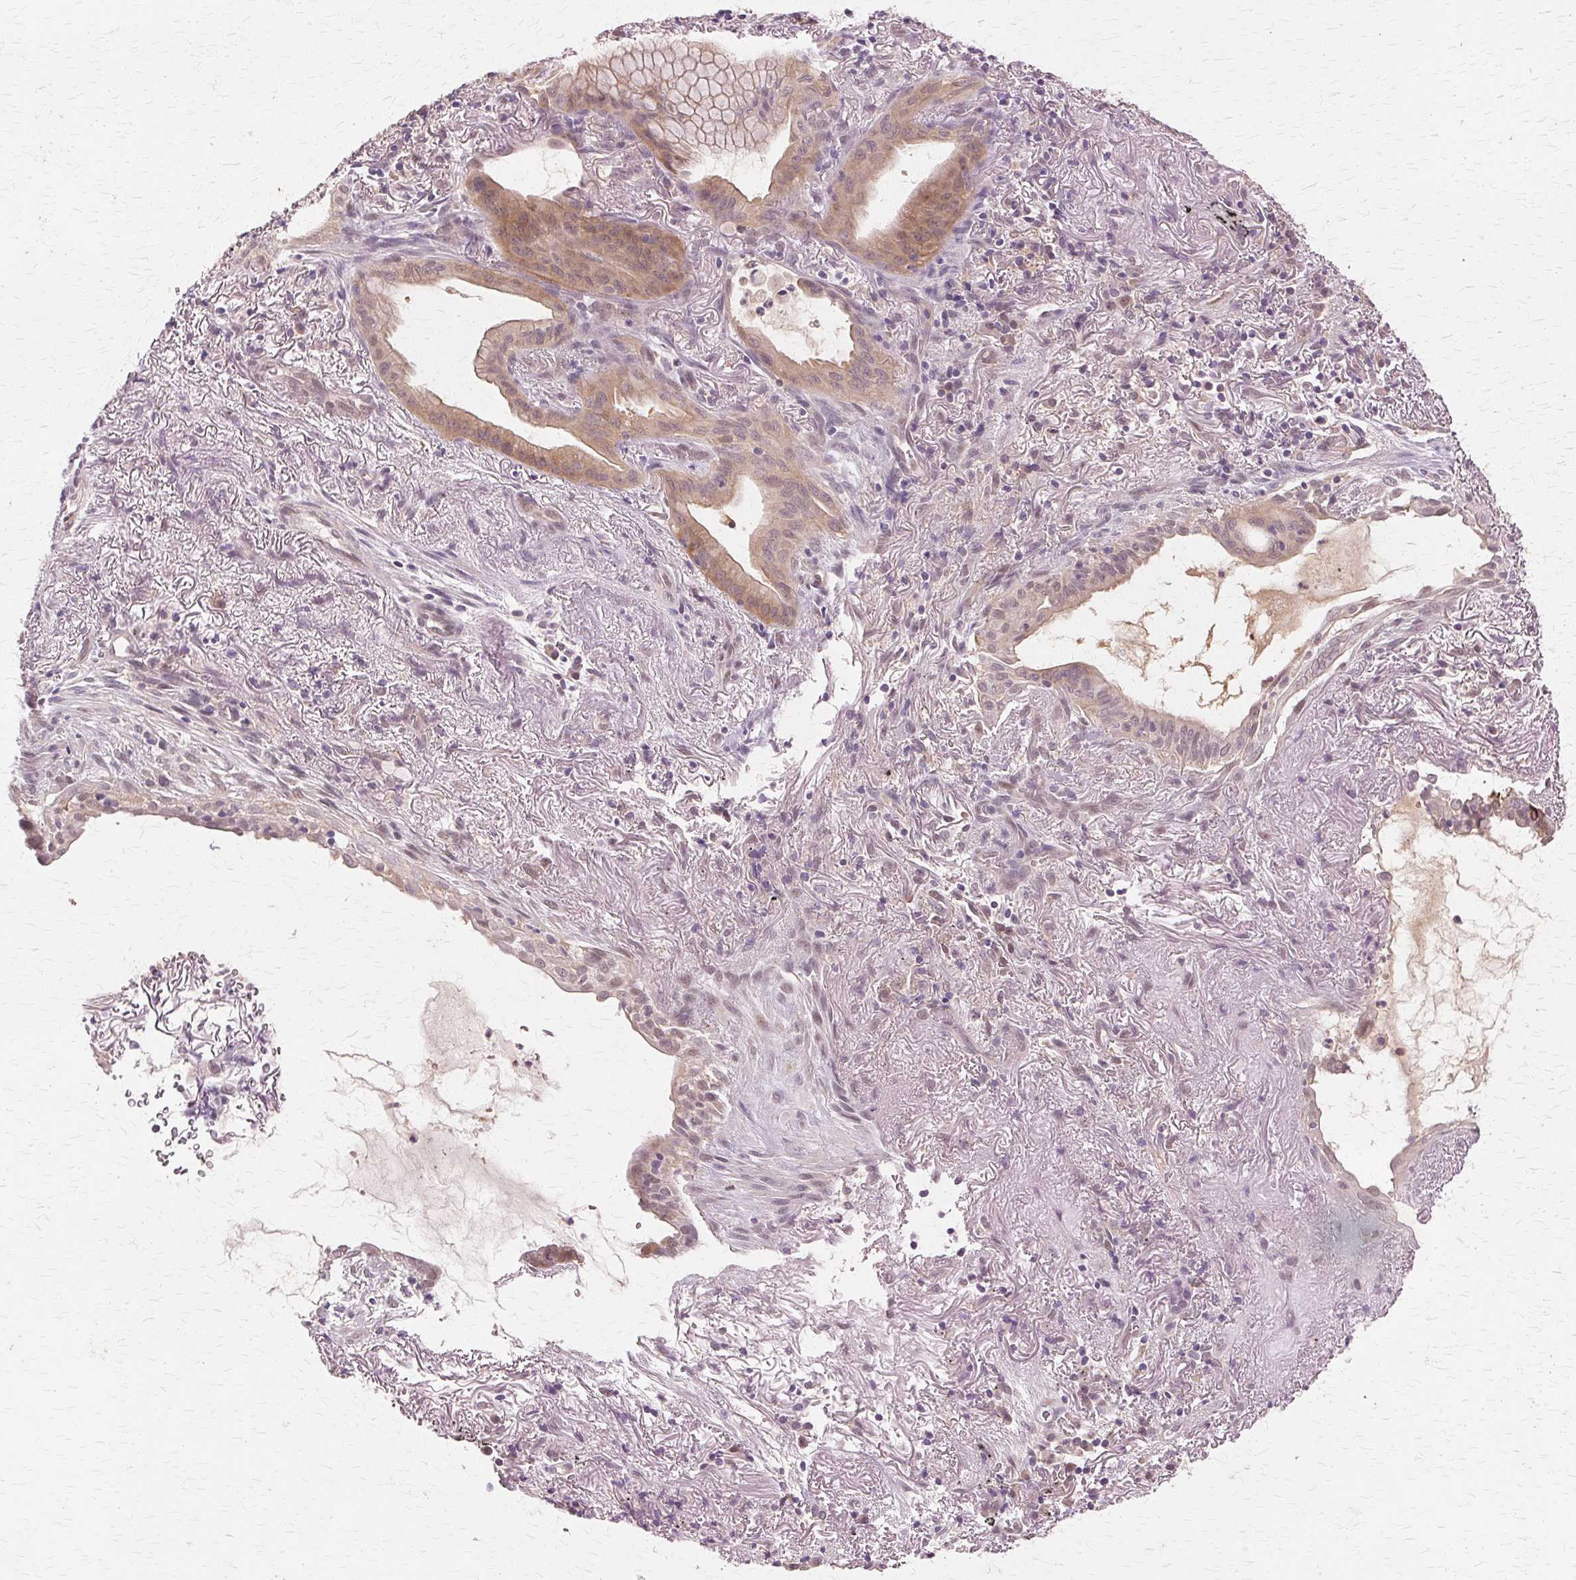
{"staining": {"intensity": "weak", "quantity": "25%-75%", "location": "cytoplasmic/membranous,nuclear"}, "tissue": "lung cancer", "cell_type": "Tumor cells", "image_type": "cancer", "snomed": [{"axis": "morphology", "description": "Adenocarcinoma, NOS"}, {"axis": "topography", "description": "Lung"}], "caption": "Immunohistochemical staining of adenocarcinoma (lung) shows low levels of weak cytoplasmic/membranous and nuclear protein staining in about 25%-75% of tumor cells.", "gene": "PRMT5", "patient": {"sex": "male", "age": 77}}